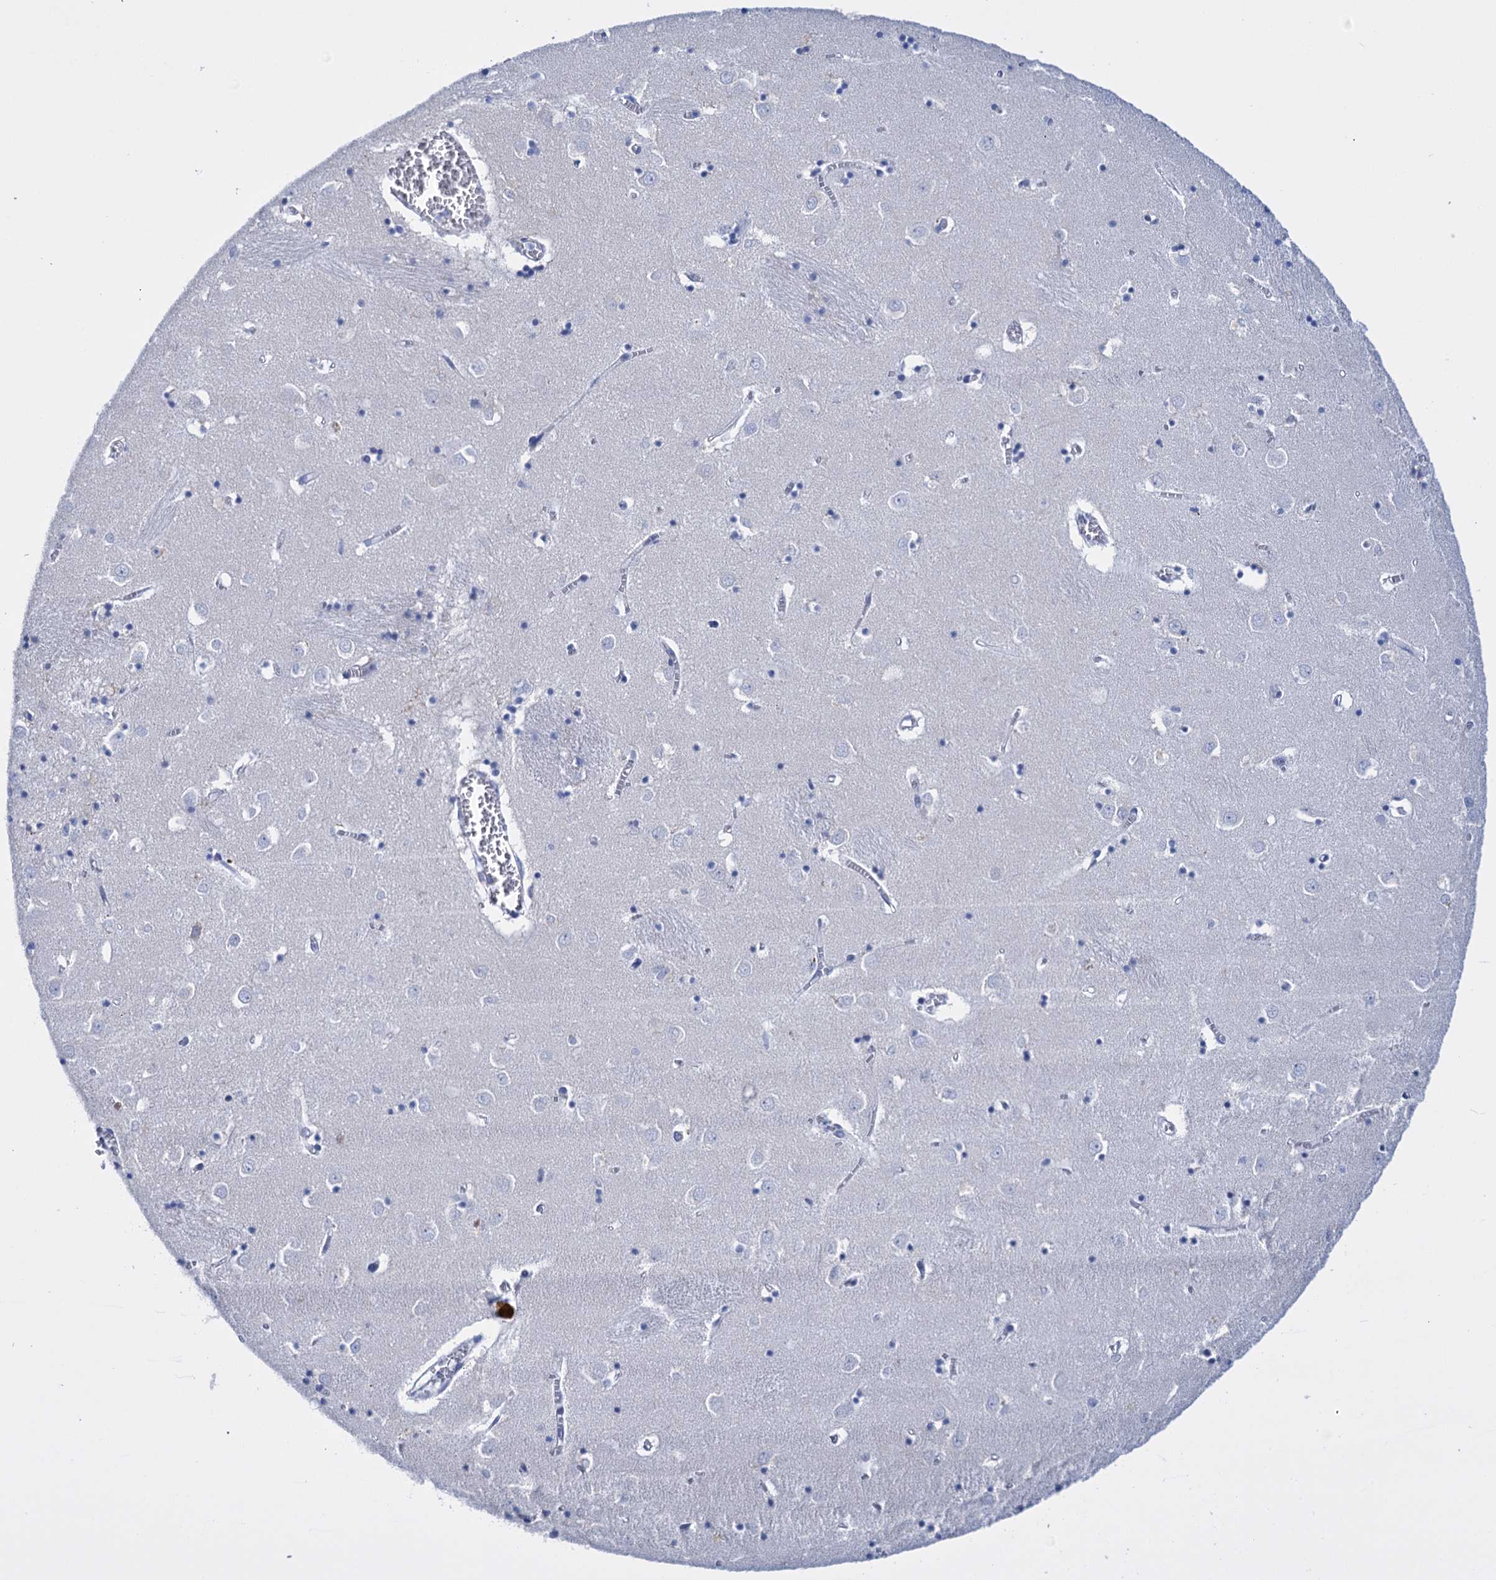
{"staining": {"intensity": "negative", "quantity": "none", "location": "none"}, "tissue": "caudate", "cell_type": "Glial cells", "image_type": "normal", "snomed": [{"axis": "morphology", "description": "Normal tissue, NOS"}, {"axis": "topography", "description": "Lateral ventricle wall"}], "caption": "Immunohistochemistry (IHC) micrograph of unremarkable human caudate stained for a protein (brown), which demonstrates no expression in glial cells.", "gene": "FBXW12", "patient": {"sex": "male", "age": 70}}